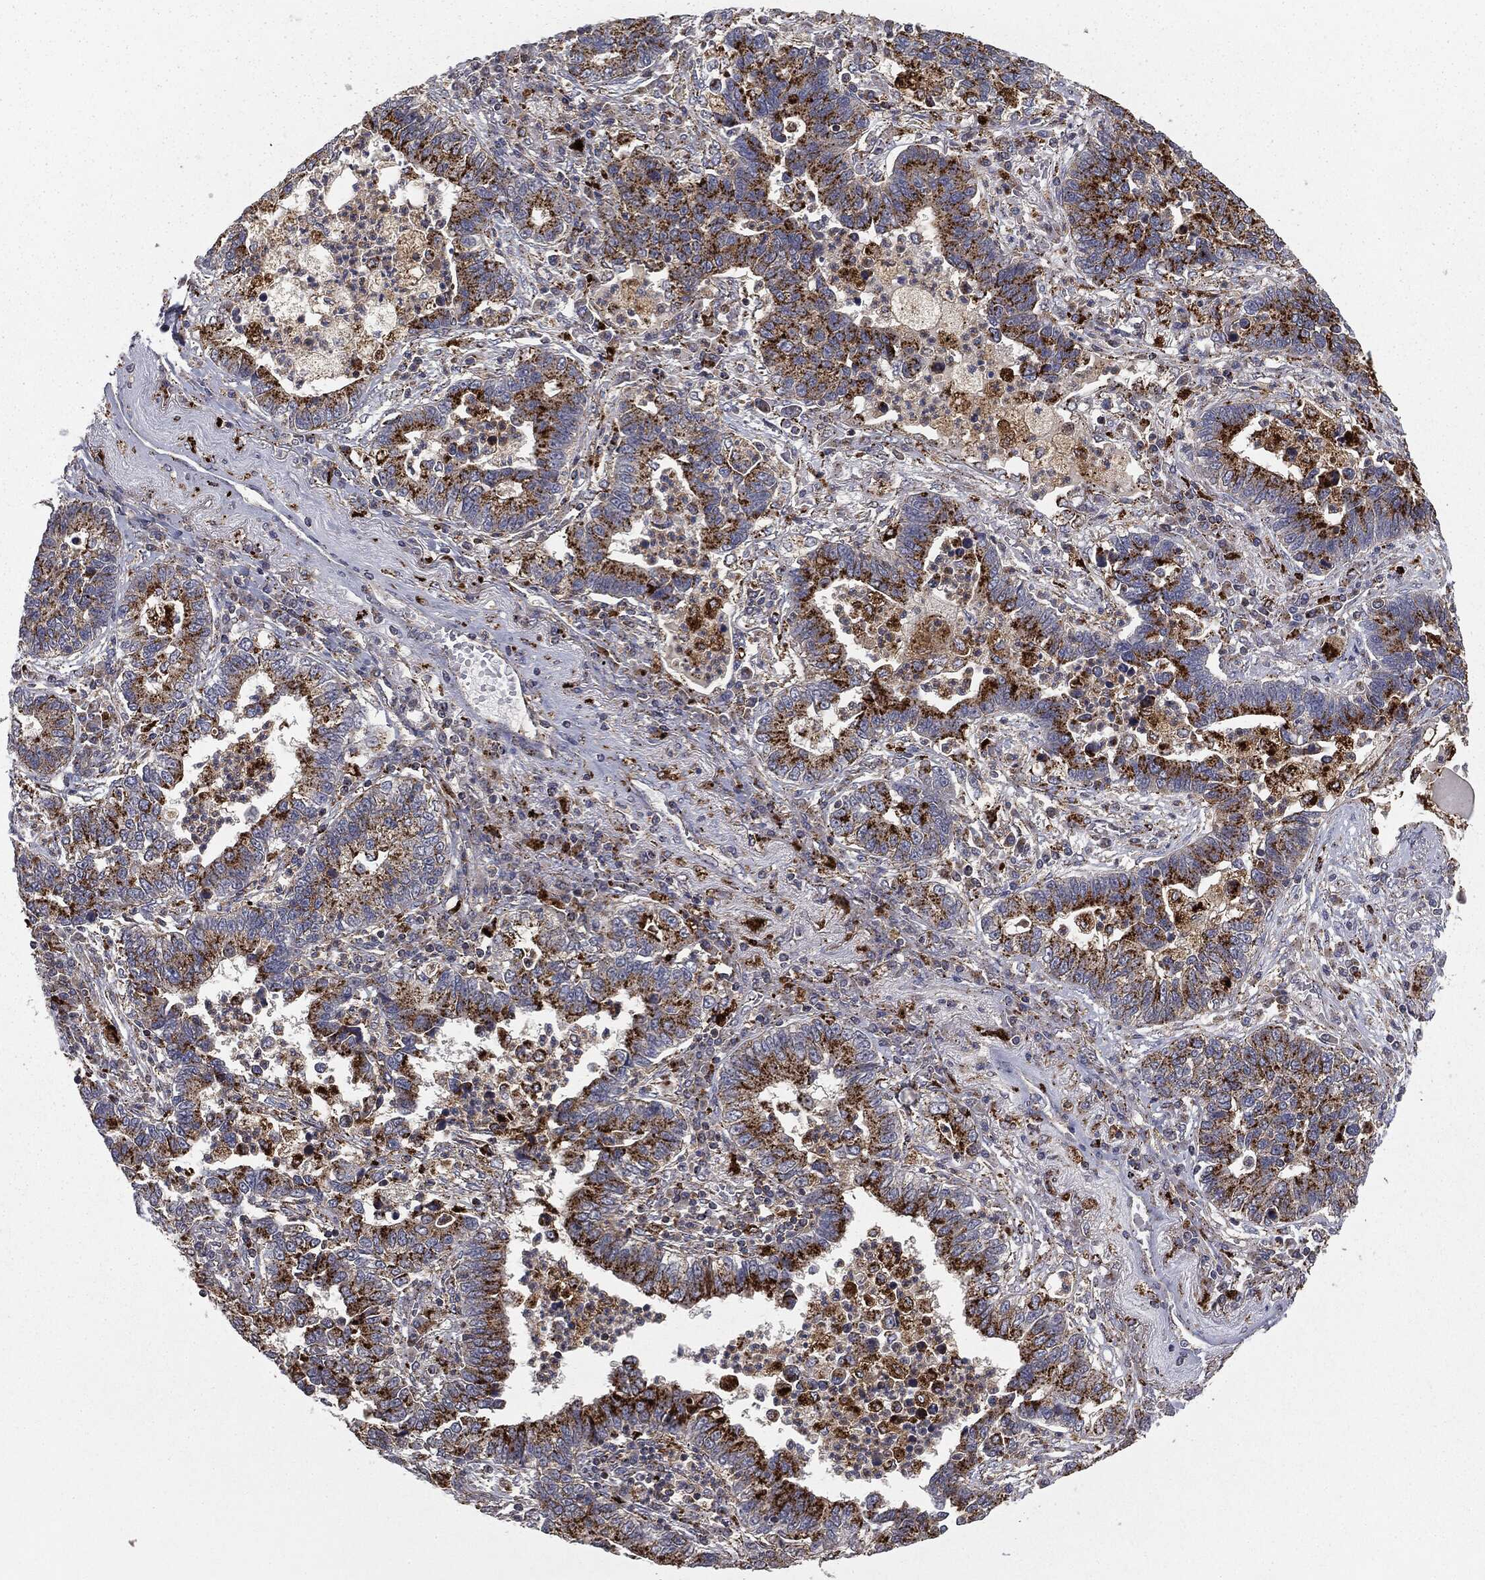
{"staining": {"intensity": "strong", "quantity": ">75%", "location": "cytoplasmic/membranous"}, "tissue": "lung cancer", "cell_type": "Tumor cells", "image_type": "cancer", "snomed": [{"axis": "morphology", "description": "Adenocarcinoma, NOS"}, {"axis": "topography", "description": "Lung"}], "caption": "Tumor cells demonstrate strong cytoplasmic/membranous staining in approximately >75% of cells in lung cancer.", "gene": "CTSA", "patient": {"sex": "female", "age": 57}}